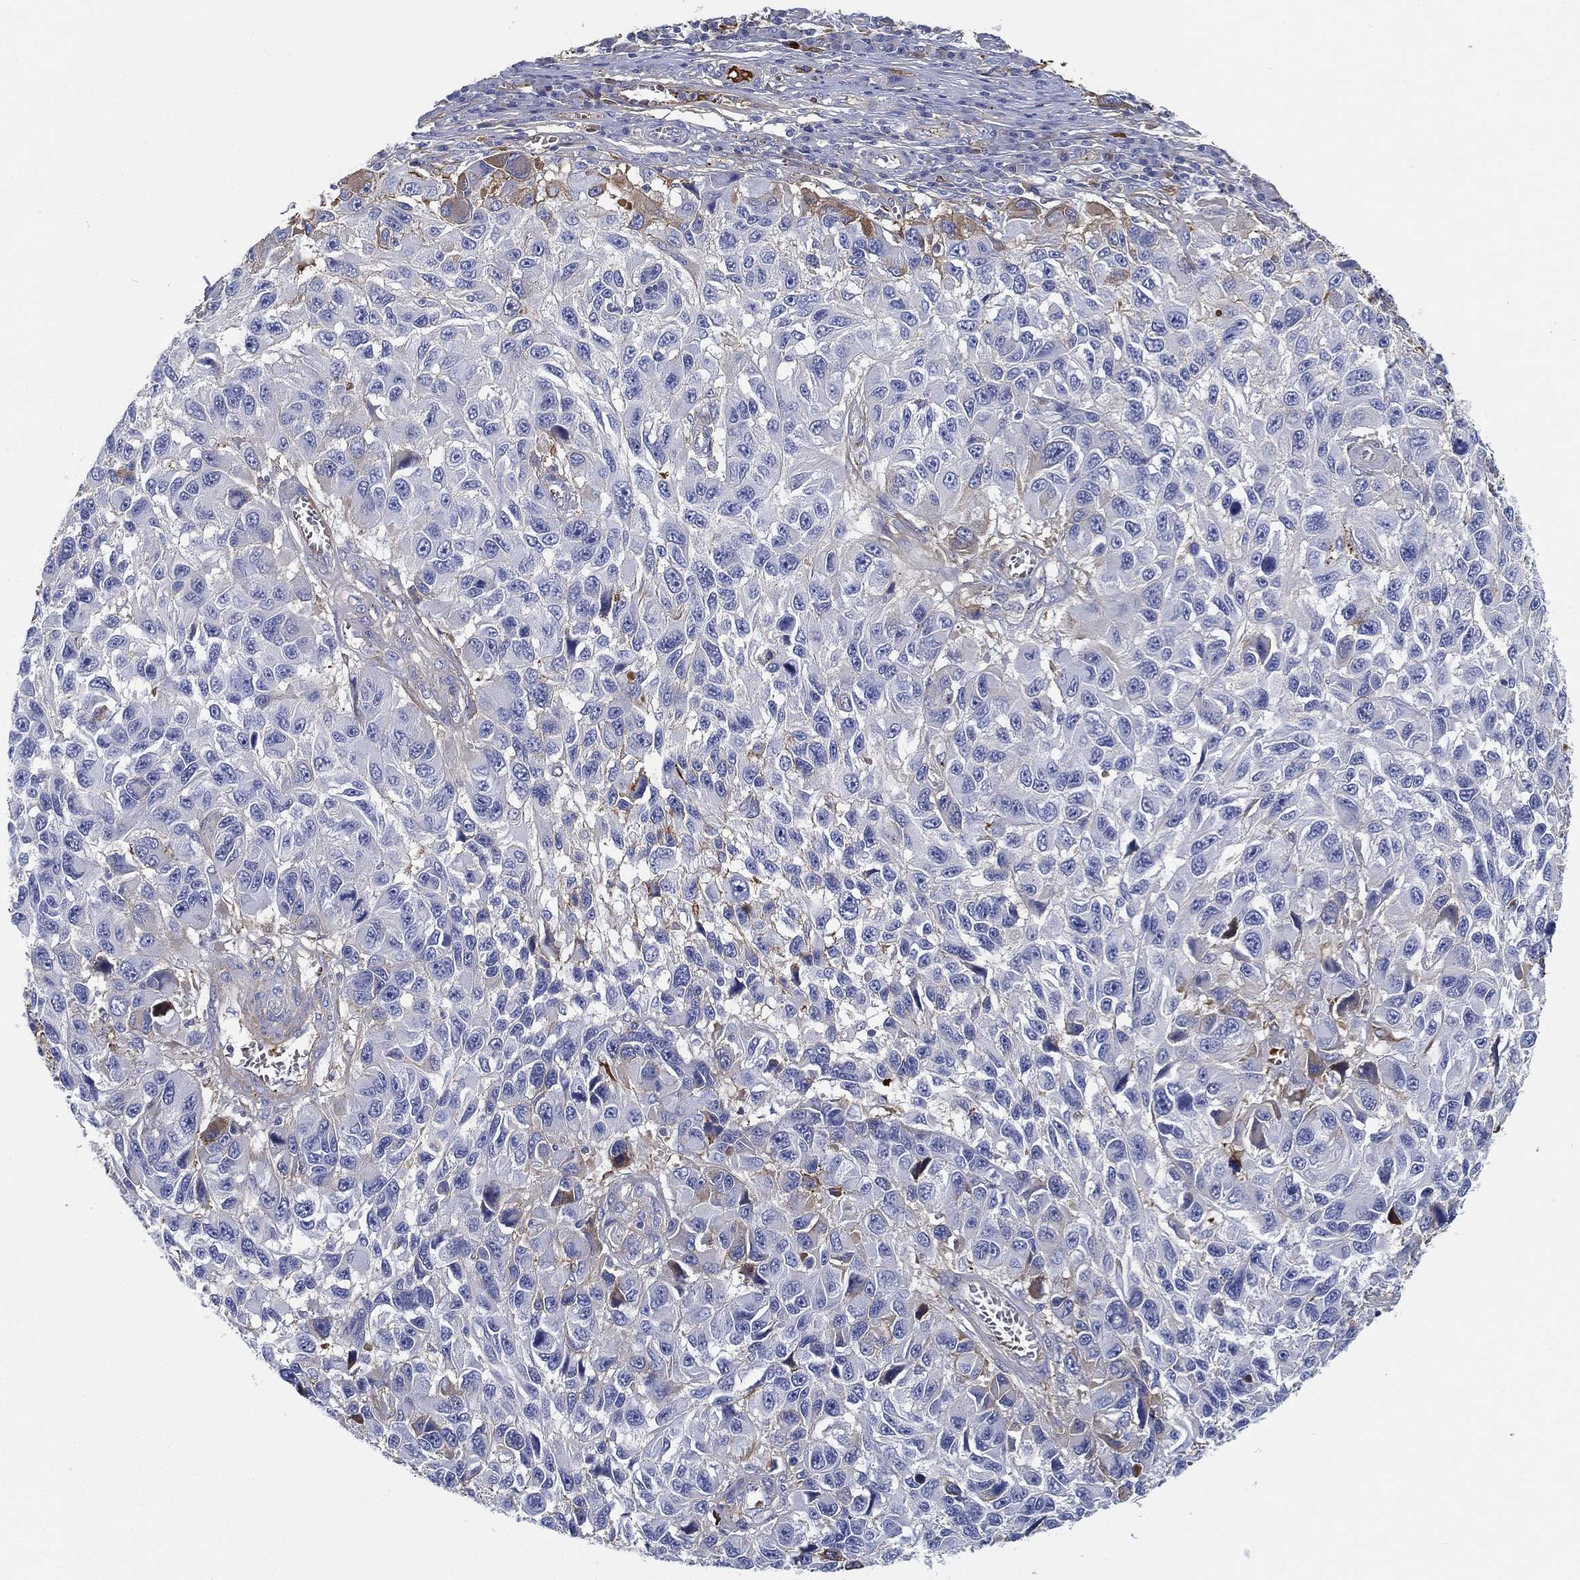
{"staining": {"intensity": "moderate", "quantity": "<25%", "location": "cytoplasmic/membranous"}, "tissue": "melanoma", "cell_type": "Tumor cells", "image_type": "cancer", "snomed": [{"axis": "morphology", "description": "Malignant melanoma, NOS"}, {"axis": "topography", "description": "Skin"}], "caption": "A high-resolution histopathology image shows immunohistochemistry (IHC) staining of melanoma, which reveals moderate cytoplasmic/membranous positivity in about <25% of tumor cells.", "gene": "IFNB1", "patient": {"sex": "male", "age": 53}}